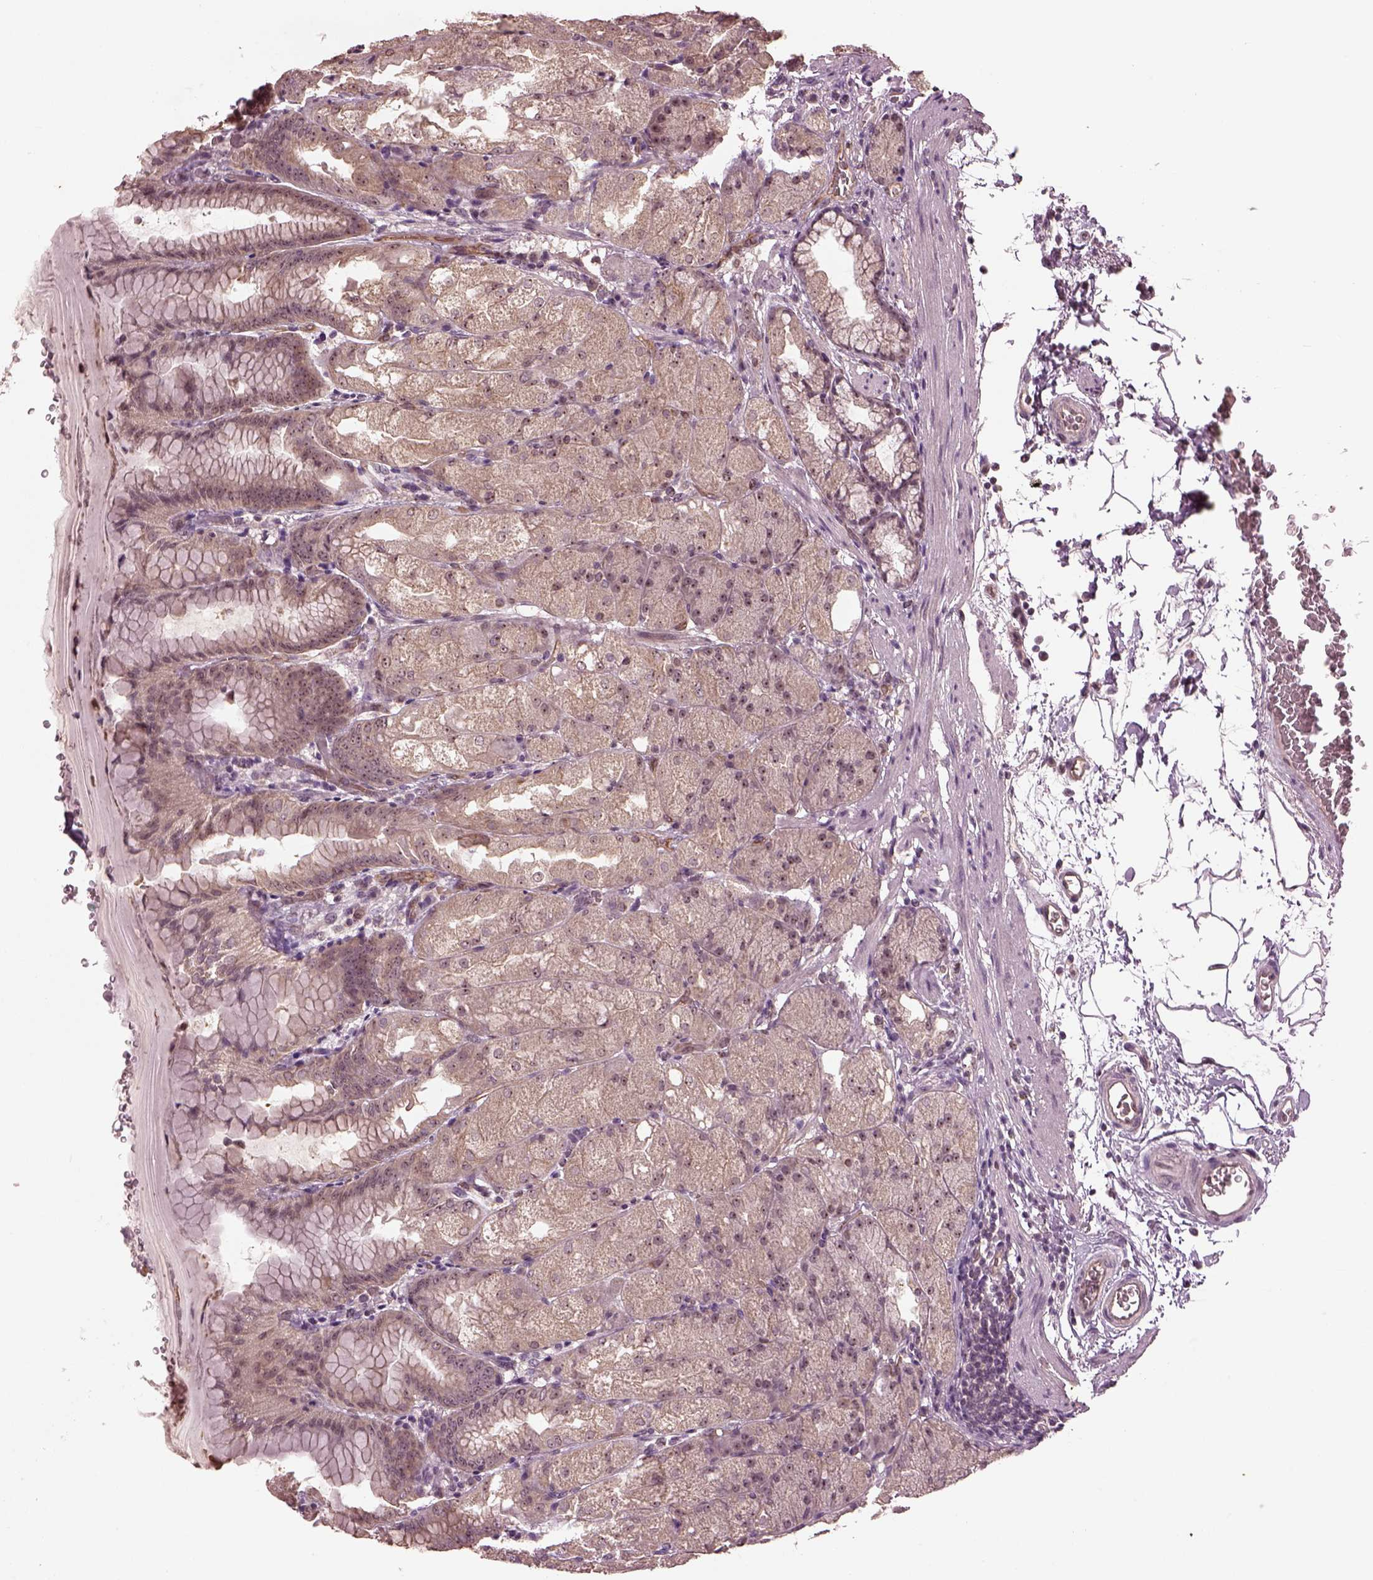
{"staining": {"intensity": "moderate", "quantity": "<25%", "location": "nuclear"}, "tissue": "stomach", "cell_type": "Glandular cells", "image_type": "normal", "snomed": [{"axis": "morphology", "description": "Normal tissue, NOS"}, {"axis": "topography", "description": "Stomach, upper"}, {"axis": "topography", "description": "Stomach"}, {"axis": "topography", "description": "Stomach, lower"}], "caption": "This photomicrograph demonstrates IHC staining of normal stomach, with low moderate nuclear expression in approximately <25% of glandular cells.", "gene": "GNRH1", "patient": {"sex": "male", "age": 62}}